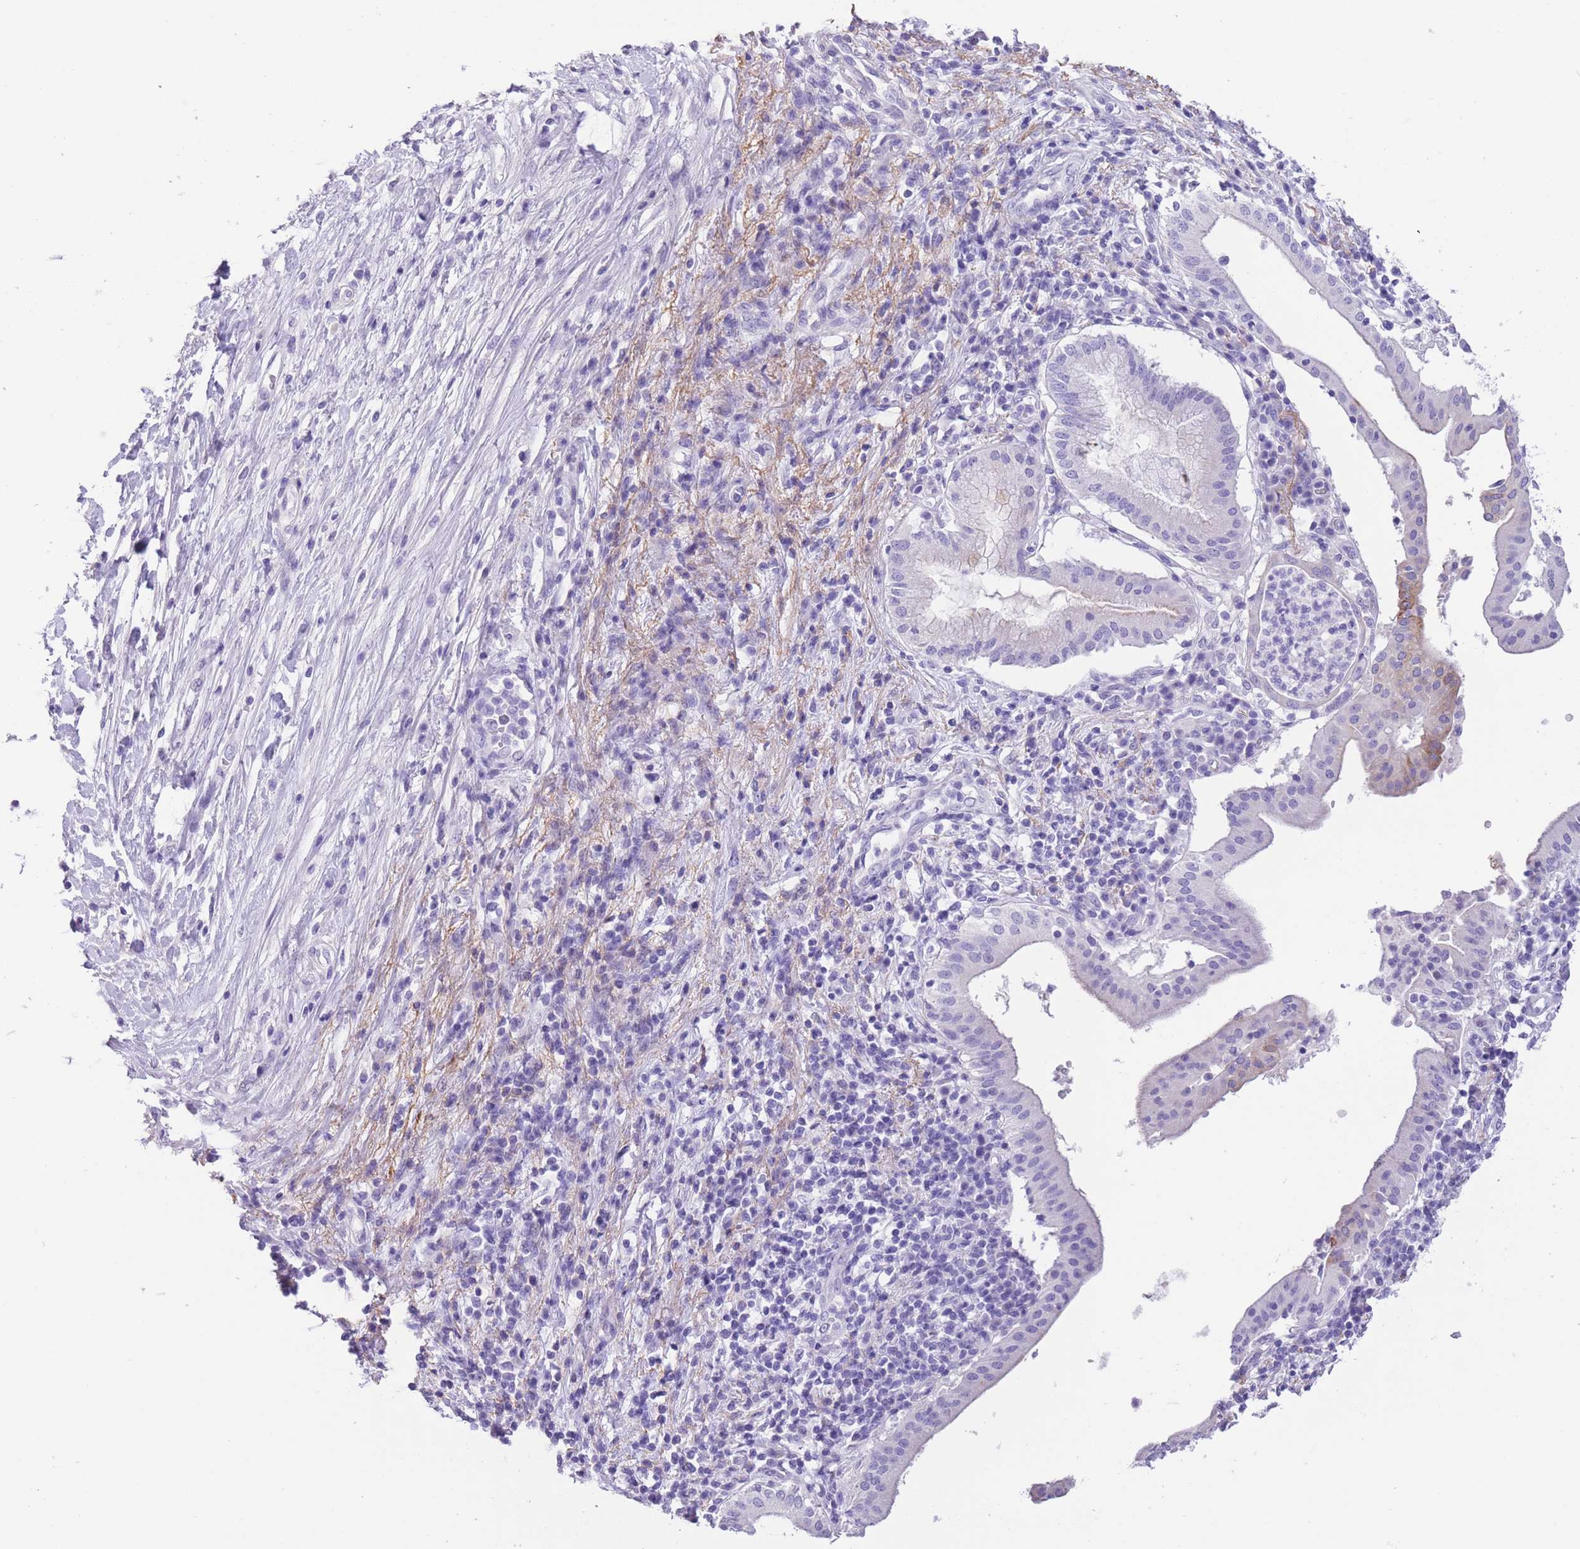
{"staining": {"intensity": "negative", "quantity": "none", "location": "none"}, "tissue": "pancreatic cancer", "cell_type": "Tumor cells", "image_type": "cancer", "snomed": [{"axis": "morphology", "description": "Adenocarcinoma, NOS"}, {"axis": "topography", "description": "Pancreas"}], "caption": "High magnification brightfield microscopy of pancreatic adenocarcinoma stained with DAB (brown) and counterstained with hematoxylin (blue): tumor cells show no significant expression.", "gene": "RAI2", "patient": {"sex": "male", "age": 68}}